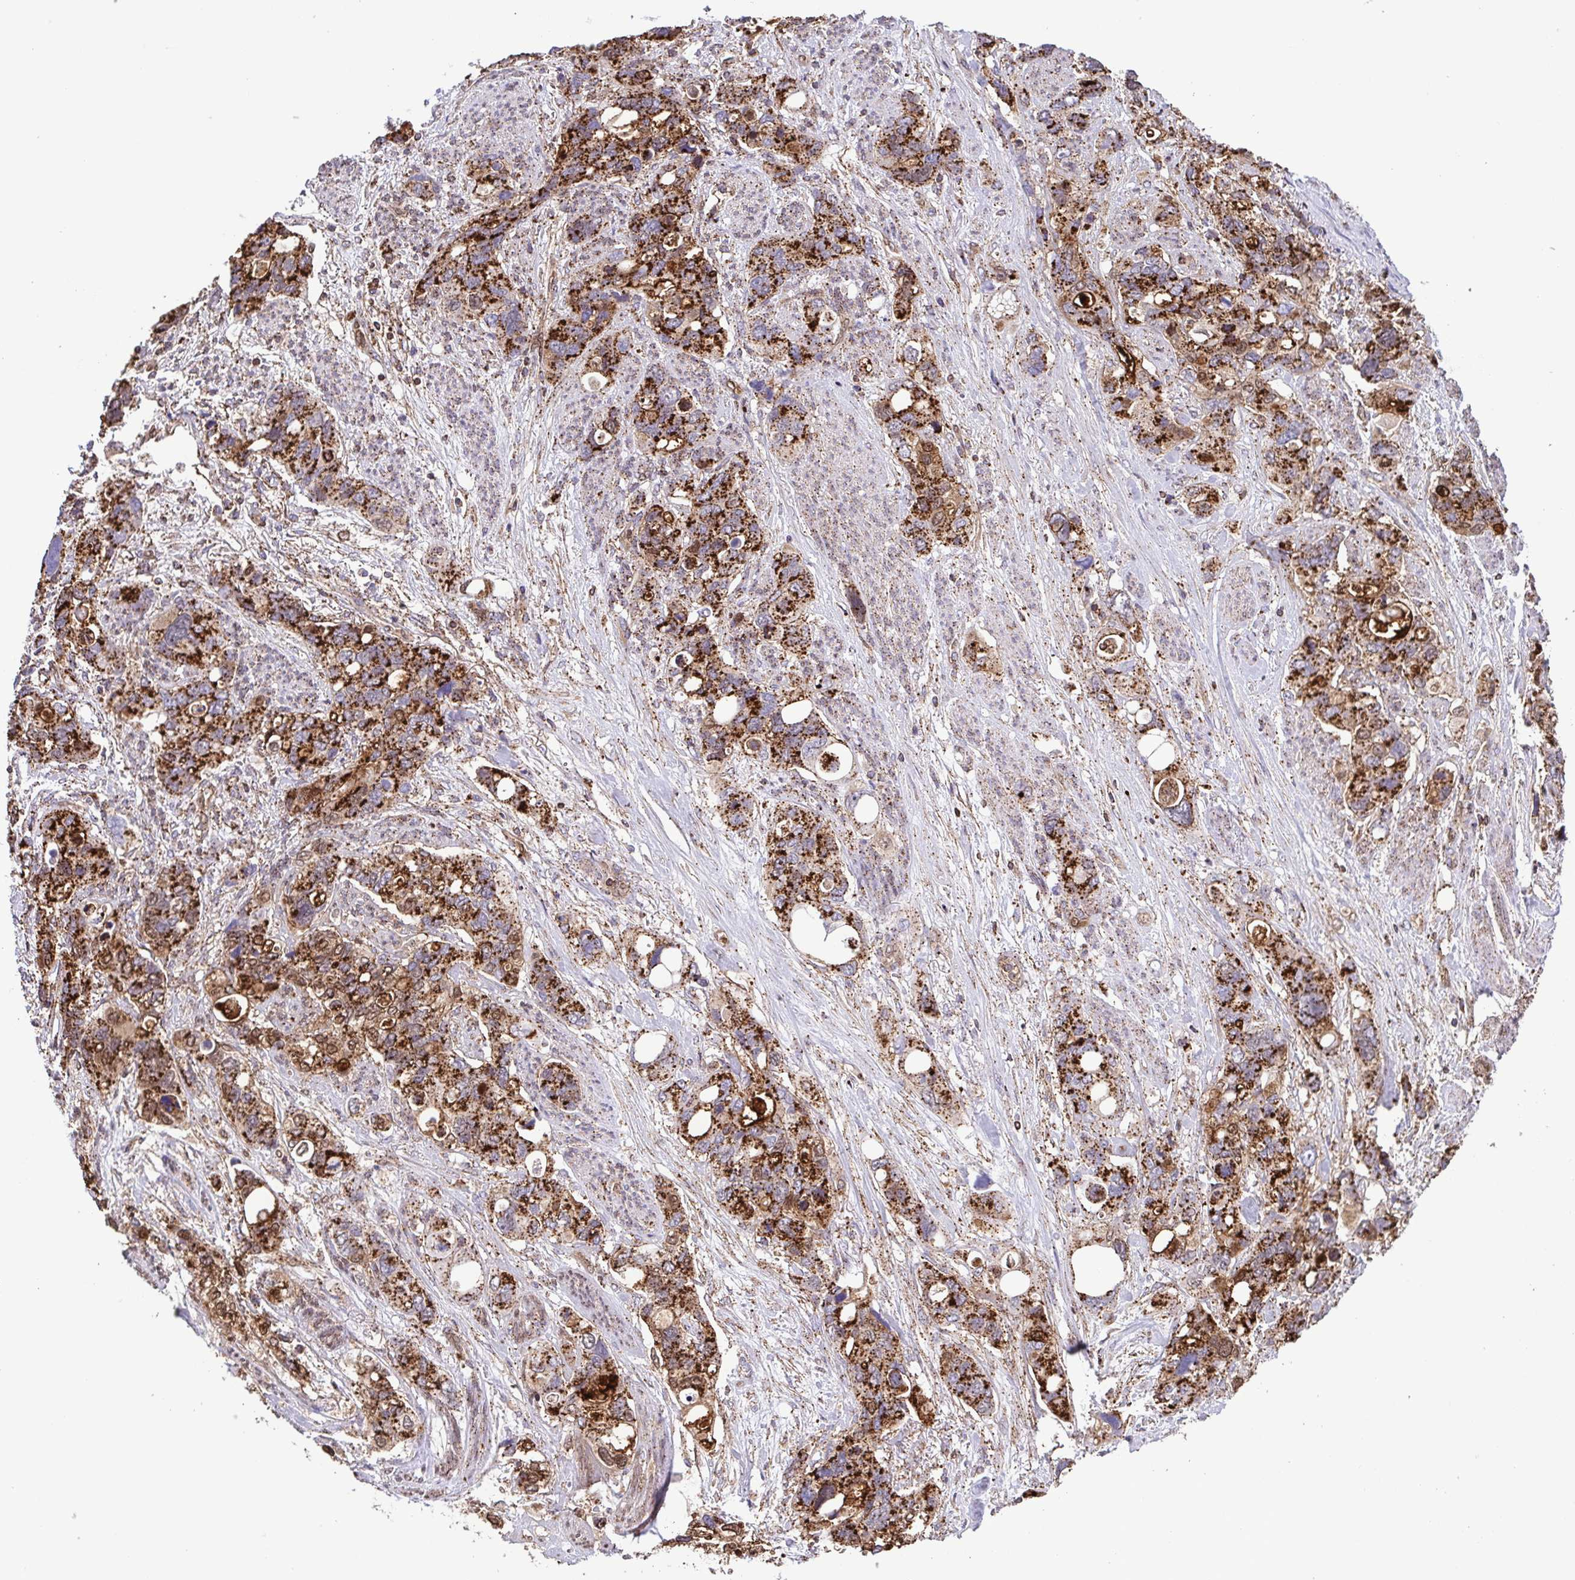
{"staining": {"intensity": "strong", "quantity": ">75%", "location": "cytoplasmic/membranous"}, "tissue": "stomach cancer", "cell_type": "Tumor cells", "image_type": "cancer", "snomed": [{"axis": "morphology", "description": "Adenocarcinoma, NOS"}, {"axis": "topography", "description": "Stomach, upper"}], "caption": "This micrograph shows IHC staining of stomach cancer (adenocarcinoma), with high strong cytoplasmic/membranous staining in about >75% of tumor cells.", "gene": "CHMP1B", "patient": {"sex": "female", "age": 81}}